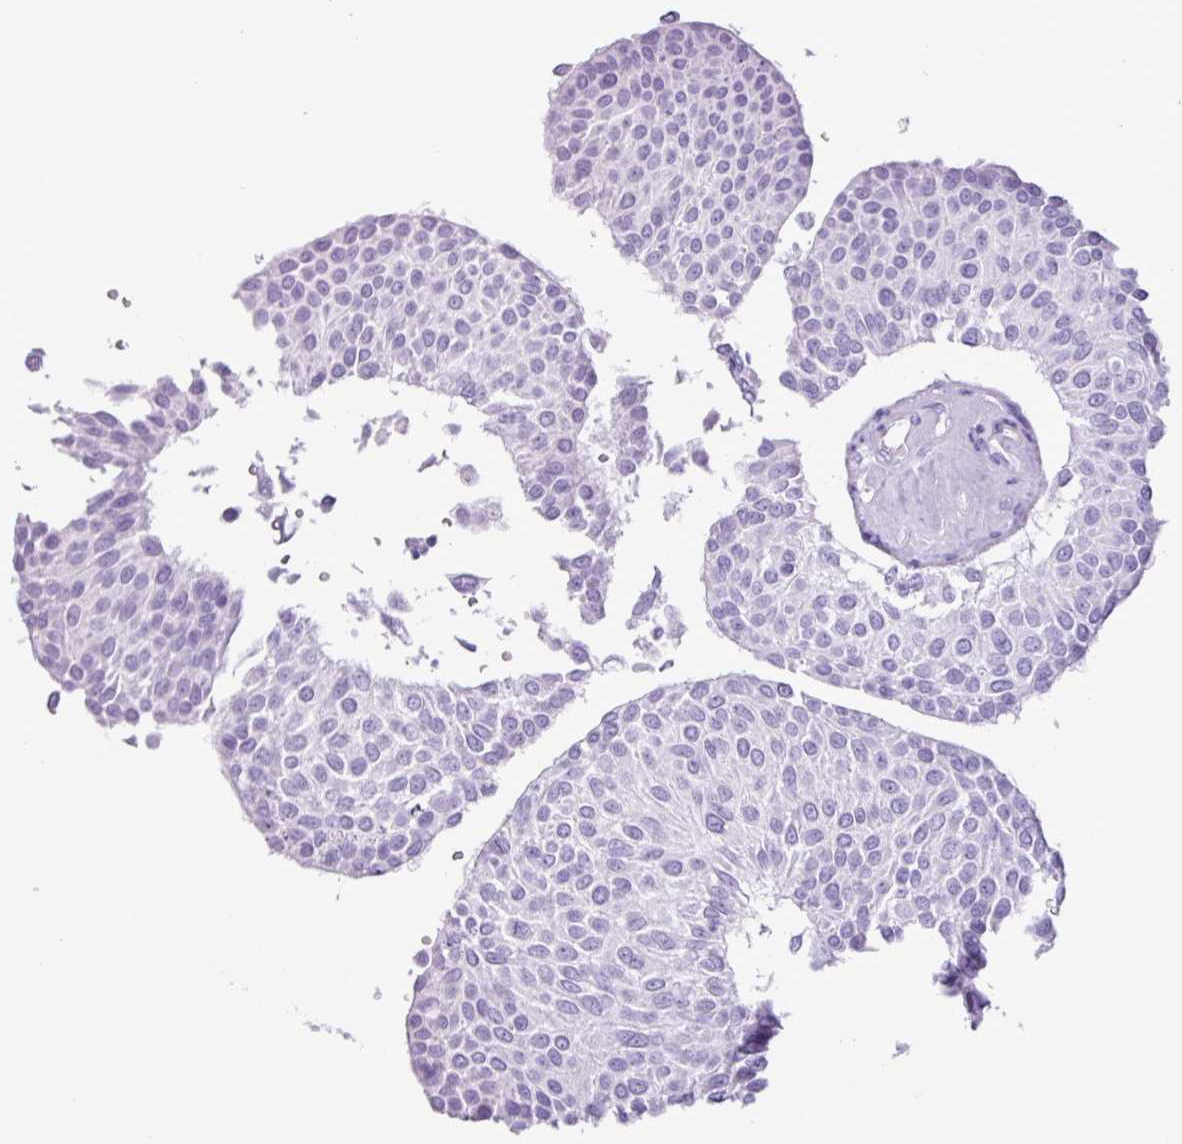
{"staining": {"intensity": "negative", "quantity": "none", "location": "none"}, "tissue": "urothelial cancer", "cell_type": "Tumor cells", "image_type": "cancer", "snomed": [{"axis": "morphology", "description": "Urothelial carcinoma, NOS"}, {"axis": "topography", "description": "Urinary bladder"}], "caption": "High magnification brightfield microscopy of transitional cell carcinoma stained with DAB (3,3'-diaminobenzidine) (brown) and counterstained with hematoxylin (blue): tumor cells show no significant expression.", "gene": "CKMT2", "patient": {"sex": "male", "age": 55}}